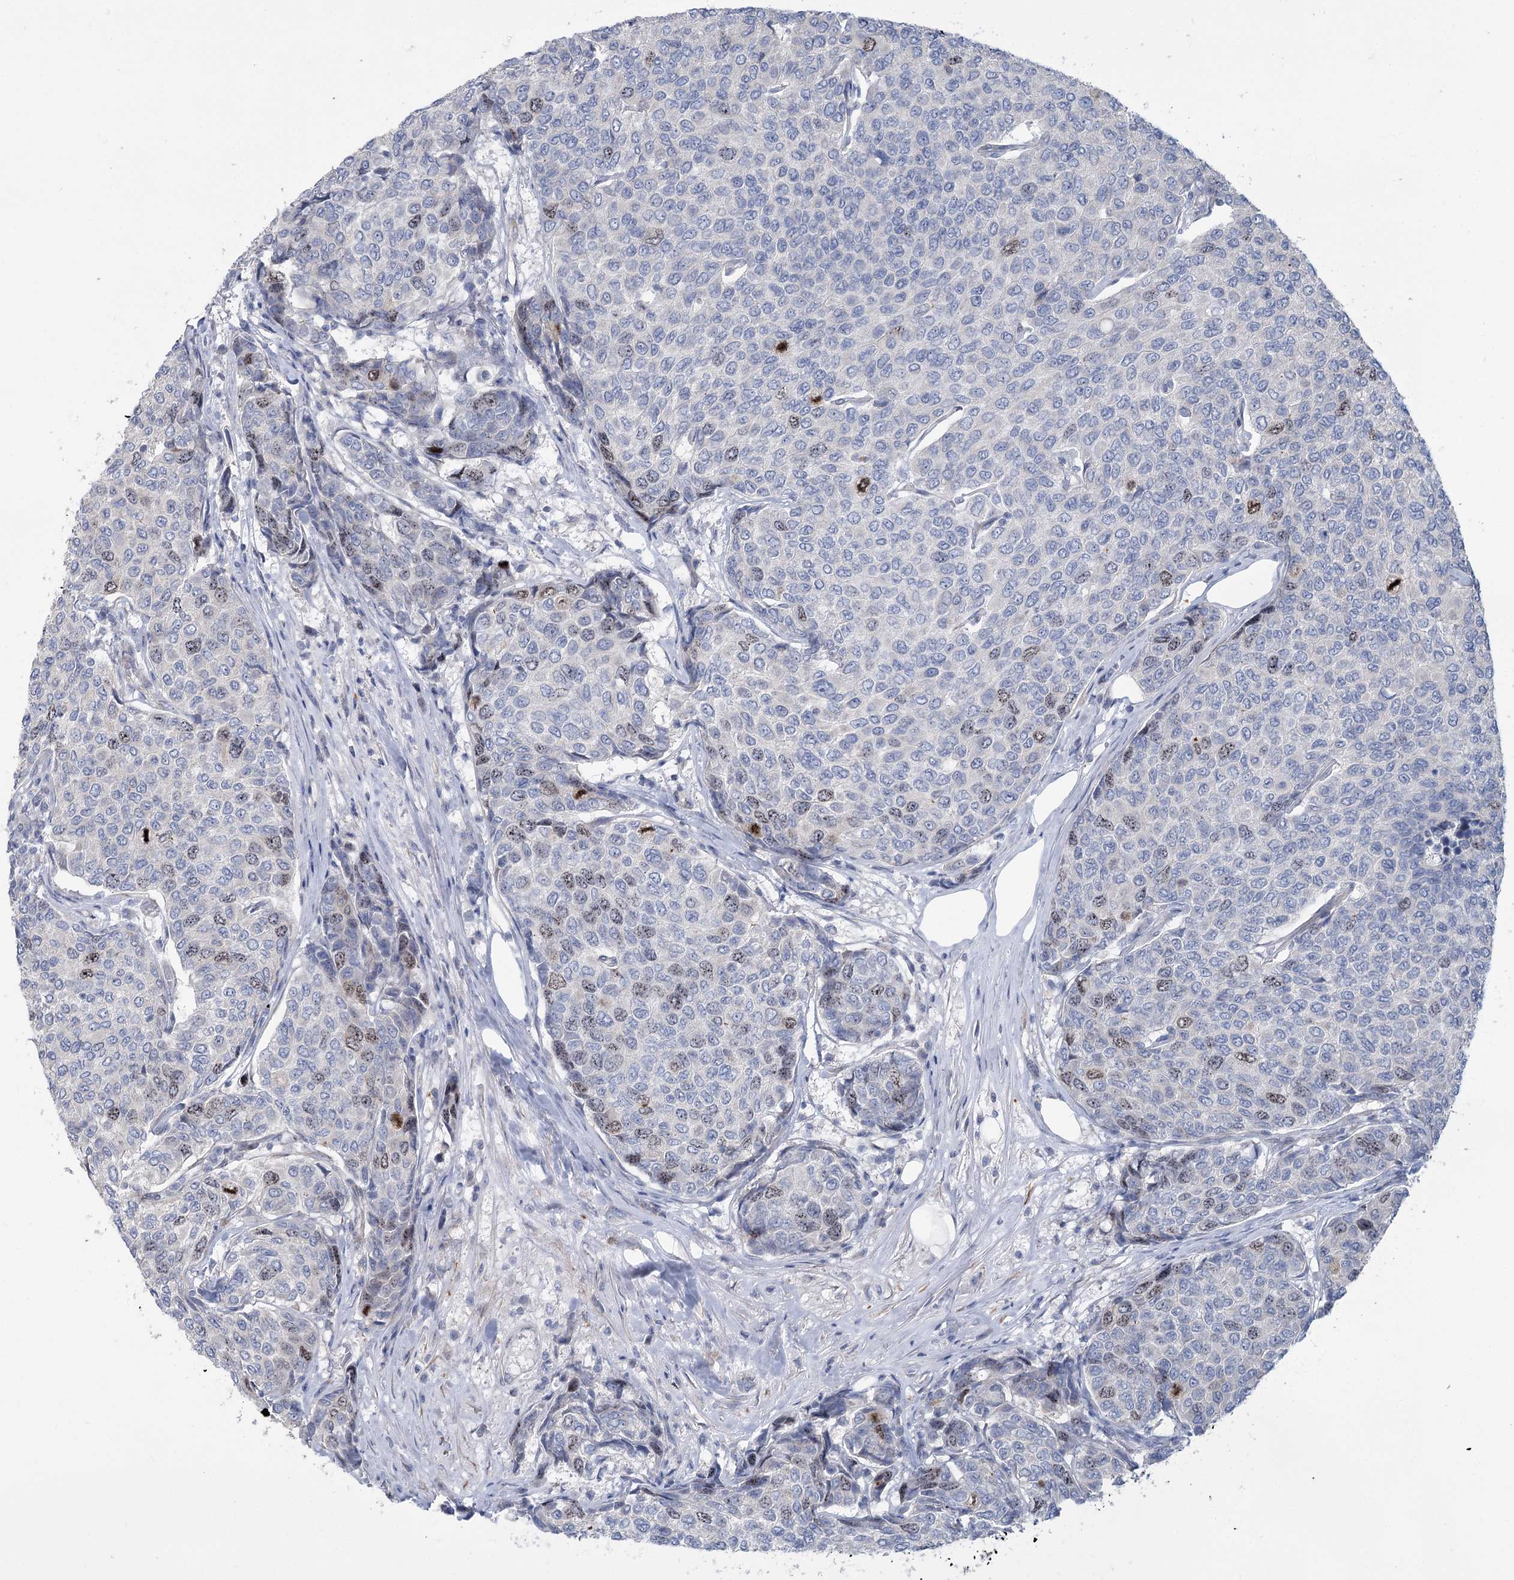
{"staining": {"intensity": "moderate", "quantity": "<25%", "location": "nuclear"}, "tissue": "breast cancer", "cell_type": "Tumor cells", "image_type": "cancer", "snomed": [{"axis": "morphology", "description": "Duct carcinoma"}, {"axis": "topography", "description": "Breast"}], "caption": "Protein staining shows moderate nuclear positivity in approximately <25% of tumor cells in breast invasive ductal carcinoma.", "gene": "ABITRAM", "patient": {"sex": "female", "age": 55}}